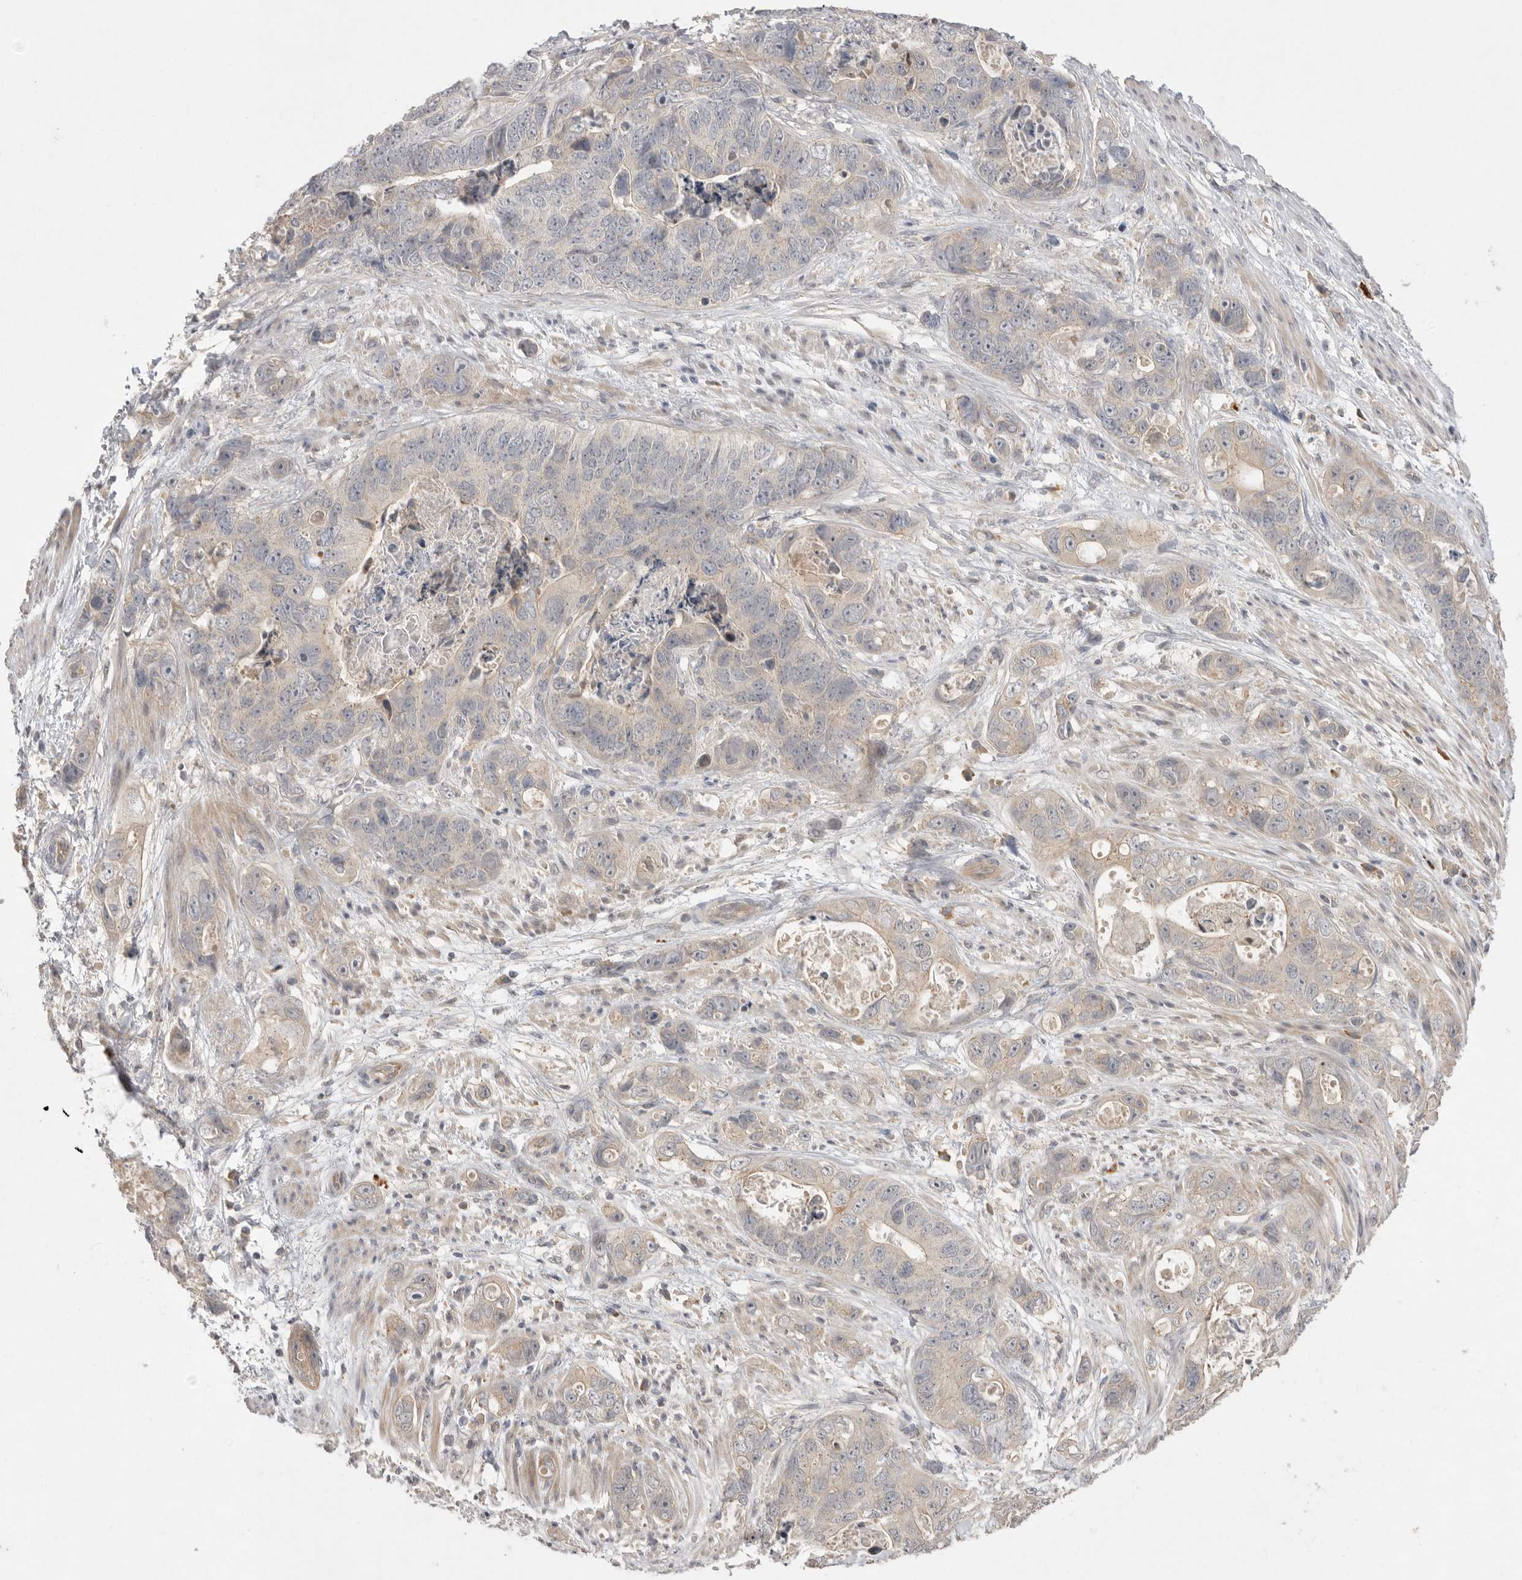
{"staining": {"intensity": "negative", "quantity": "none", "location": "none"}, "tissue": "stomach cancer", "cell_type": "Tumor cells", "image_type": "cancer", "snomed": [{"axis": "morphology", "description": "Normal tissue, NOS"}, {"axis": "morphology", "description": "Adenocarcinoma, NOS"}, {"axis": "topography", "description": "Stomach"}], "caption": "Immunohistochemistry micrograph of human stomach cancer (adenocarcinoma) stained for a protein (brown), which exhibits no expression in tumor cells.", "gene": "NRCAM", "patient": {"sex": "female", "age": 89}}